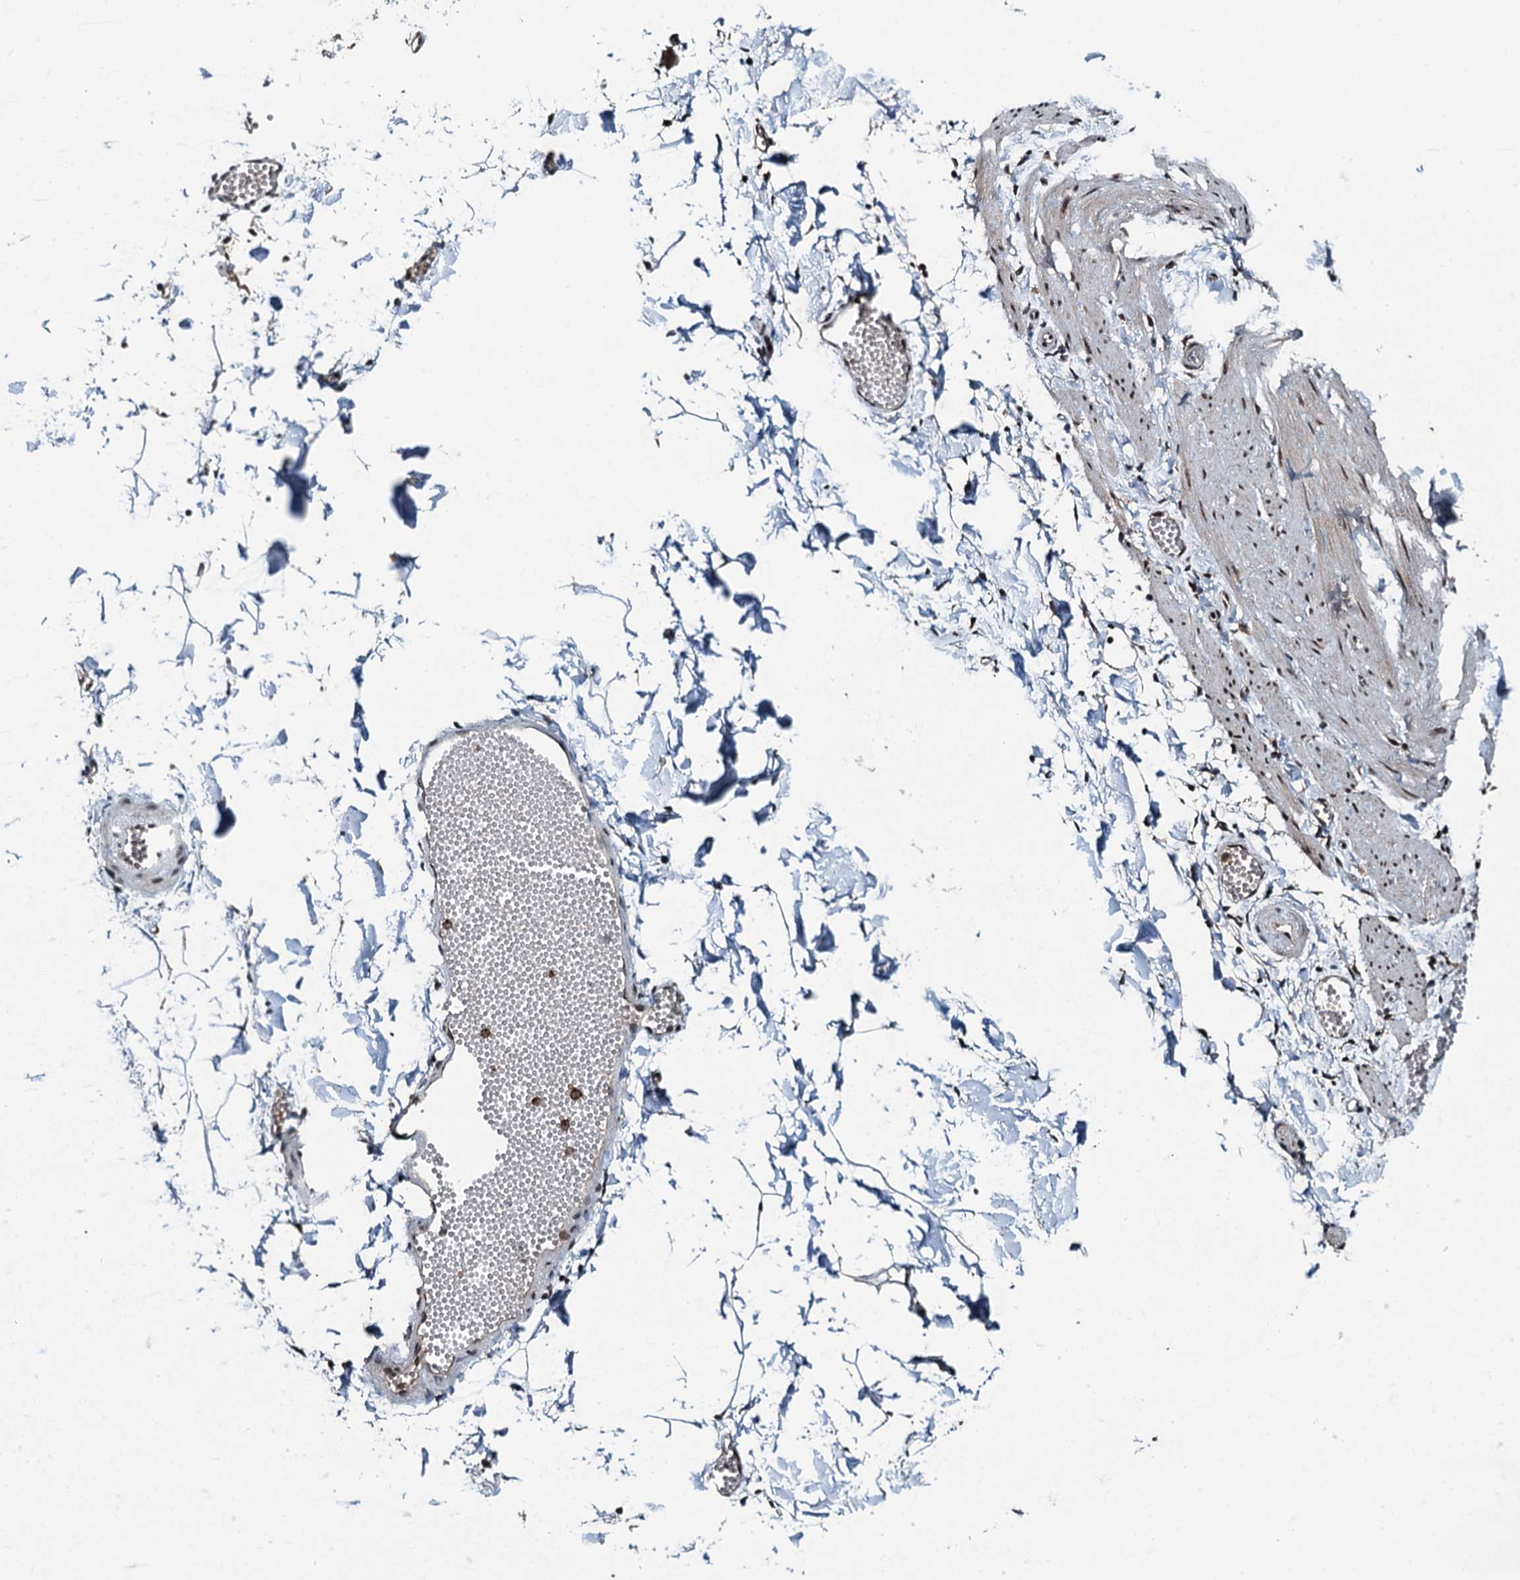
{"staining": {"intensity": "weak", "quantity": ">75%", "location": "cytoplasmic/membranous"}, "tissue": "adipose tissue", "cell_type": "Adipocytes", "image_type": "normal", "snomed": [{"axis": "morphology", "description": "Normal tissue, NOS"}, {"axis": "topography", "description": "Gallbladder"}, {"axis": "topography", "description": "Peripheral nerve tissue"}], "caption": "Weak cytoplasmic/membranous positivity for a protein is seen in approximately >75% of adipocytes of benign adipose tissue using immunohistochemistry (IHC).", "gene": "UBXN6", "patient": {"sex": "male", "age": 38}}